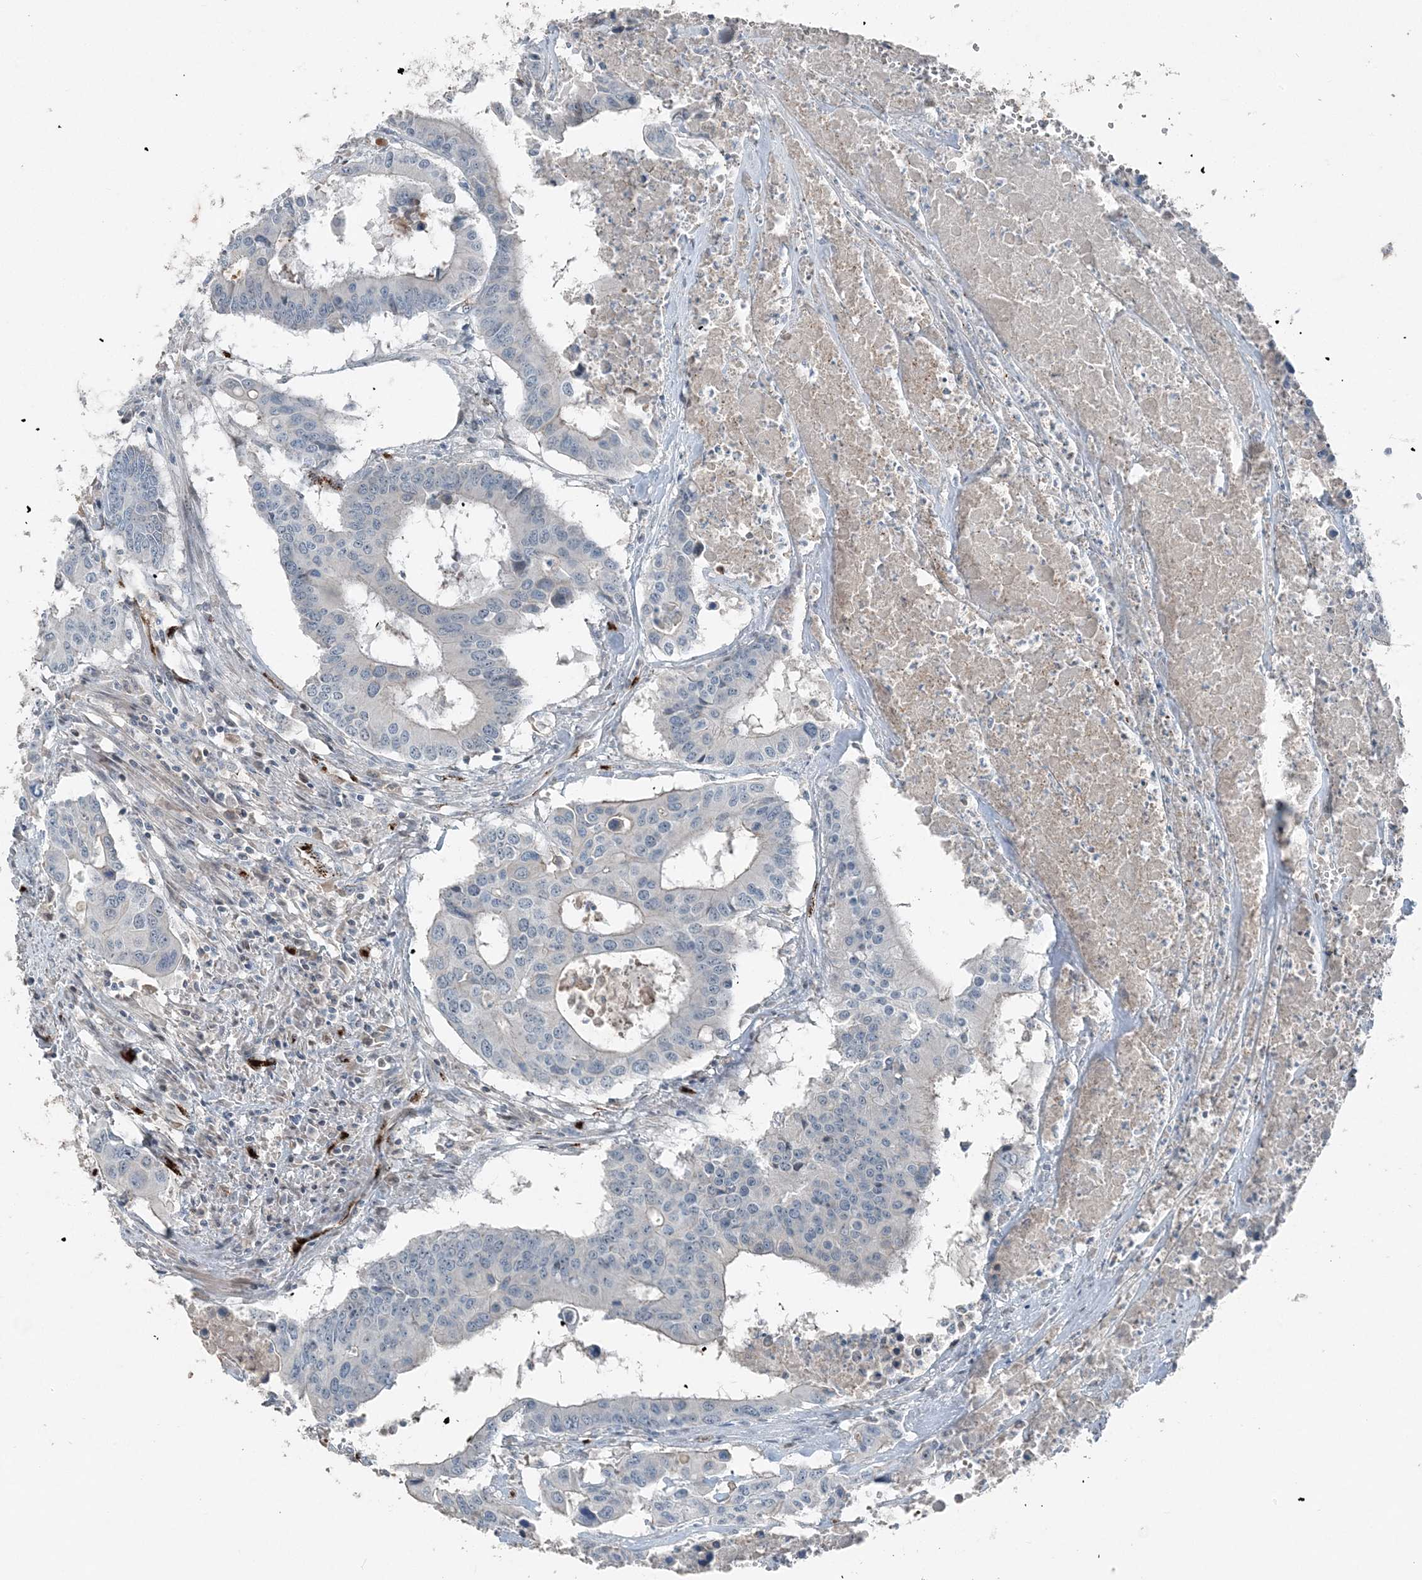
{"staining": {"intensity": "negative", "quantity": "none", "location": "none"}, "tissue": "colorectal cancer", "cell_type": "Tumor cells", "image_type": "cancer", "snomed": [{"axis": "morphology", "description": "Adenocarcinoma, NOS"}, {"axis": "topography", "description": "Colon"}], "caption": "Protein analysis of colorectal cancer displays no significant positivity in tumor cells.", "gene": "ELOVL7", "patient": {"sex": "male", "age": 77}}